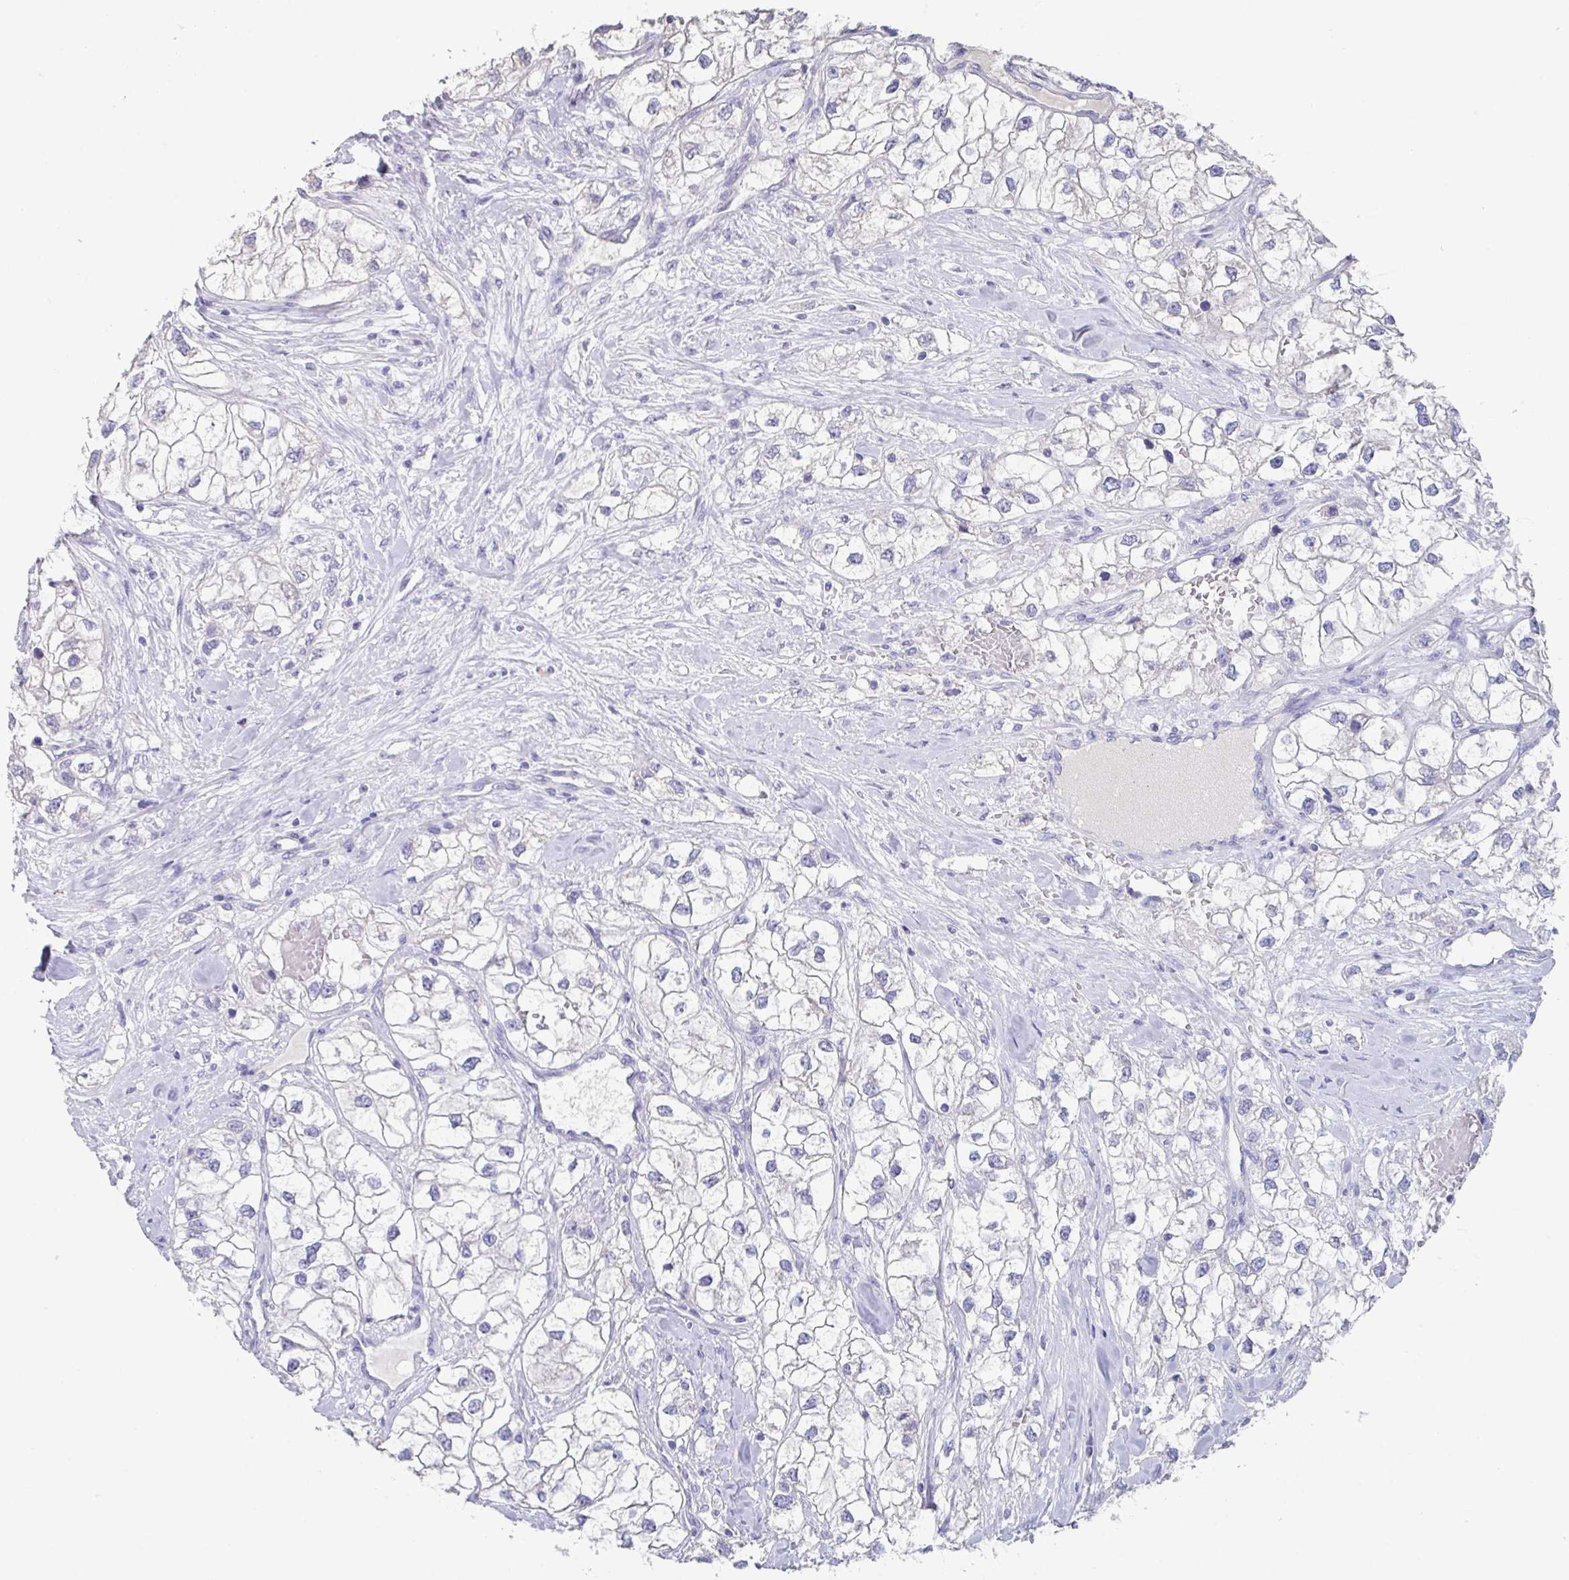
{"staining": {"intensity": "negative", "quantity": "none", "location": "none"}, "tissue": "renal cancer", "cell_type": "Tumor cells", "image_type": "cancer", "snomed": [{"axis": "morphology", "description": "Adenocarcinoma, NOS"}, {"axis": "topography", "description": "Kidney"}], "caption": "Immunohistochemistry (IHC) histopathology image of renal cancer stained for a protein (brown), which reveals no staining in tumor cells.", "gene": "SLC44A4", "patient": {"sex": "male", "age": 59}}